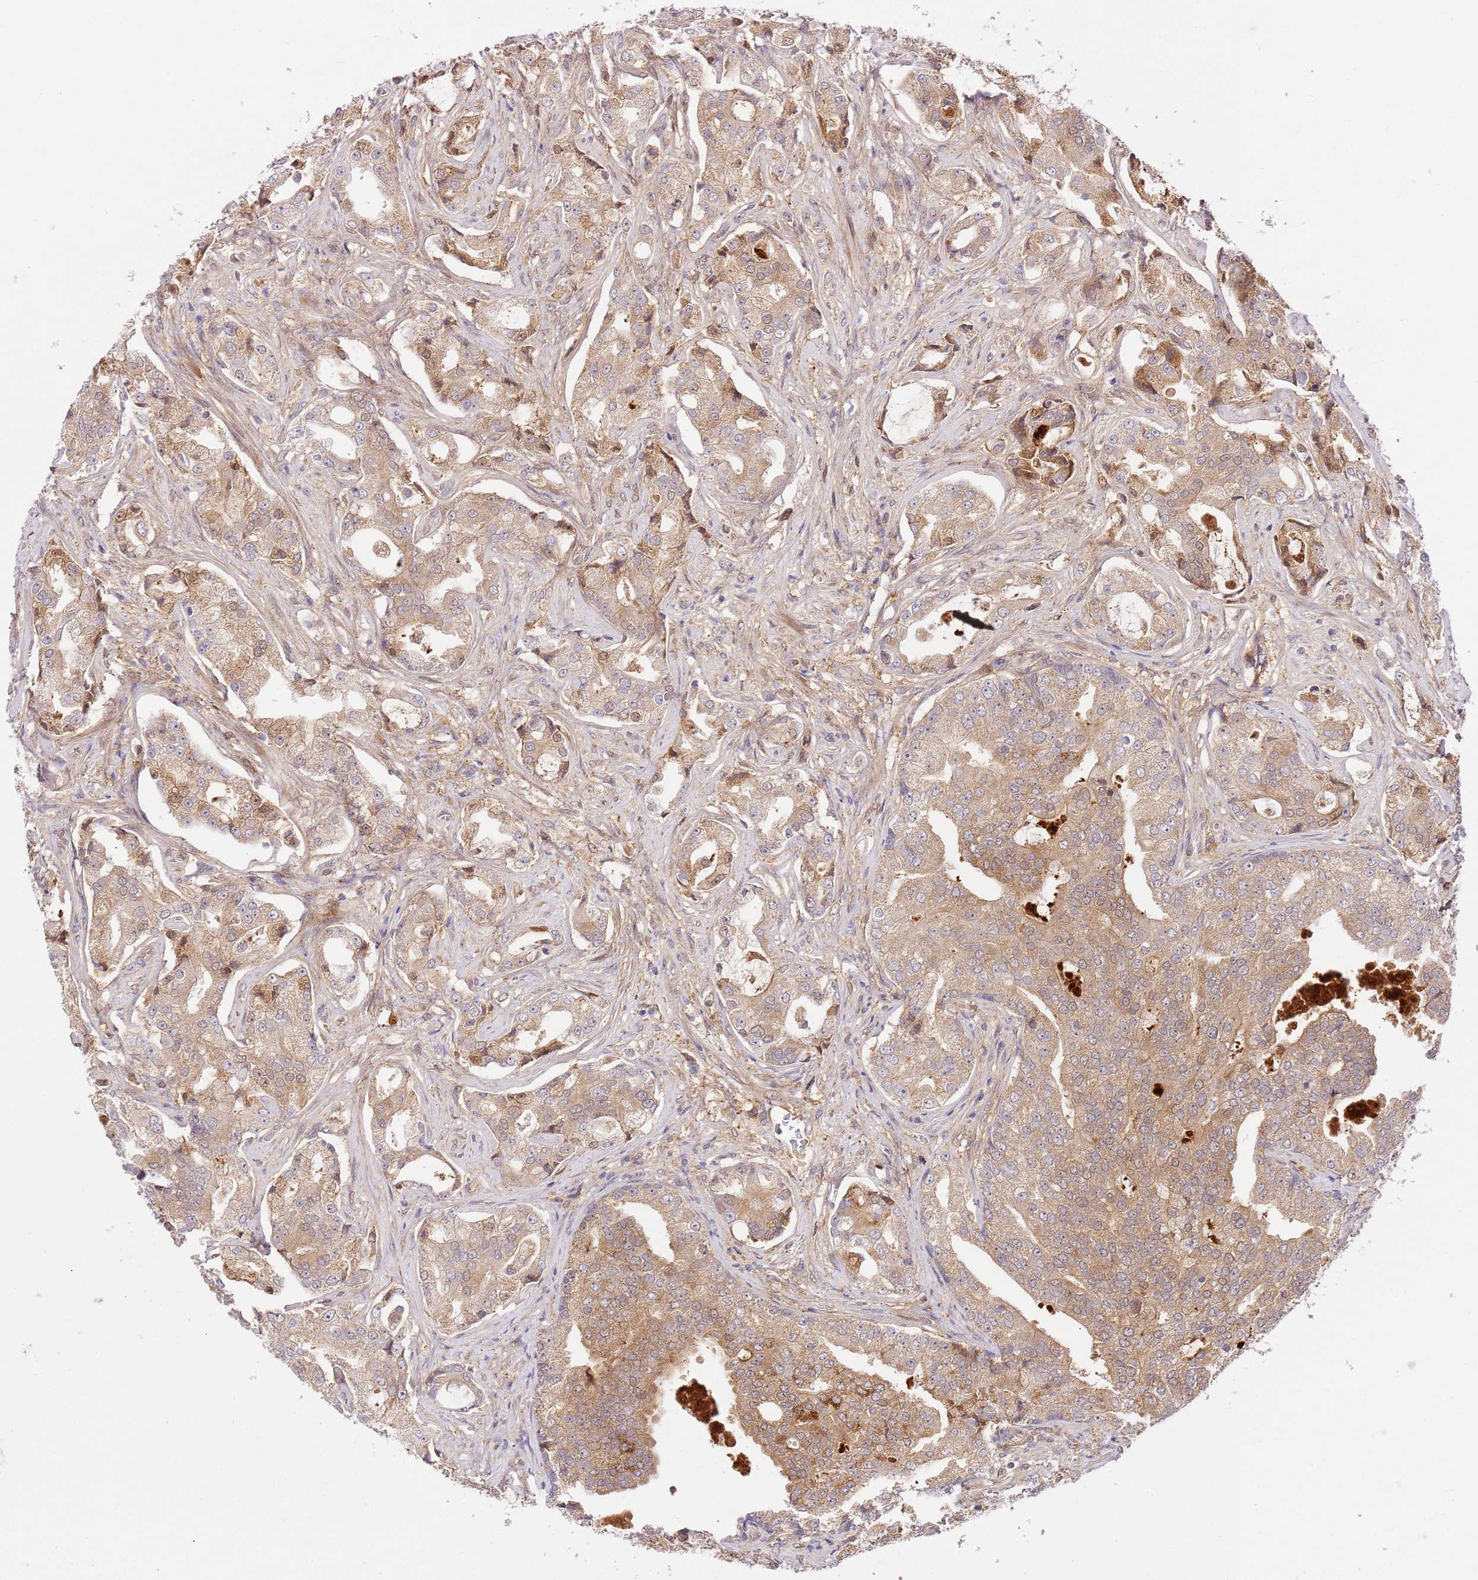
{"staining": {"intensity": "moderate", "quantity": ">75%", "location": "cytoplasmic/membranous"}, "tissue": "prostate cancer", "cell_type": "Tumor cells", "image_type": "cancer", "snomed": [{"axis": "morphology", "description": "Adenocarcinoma, High grade"}, {"axis": "topography", "description": "Prostate"}], "caption": "Adenocarcinoma (high-grade) (prostate) was stained to show a protein in brown. There is medium levels of moderate cytoplasmic/membranous expression in approximately >75% of tumor cells.", "gene": "C8G", "patient": {"sex": "male", "age": 68}}